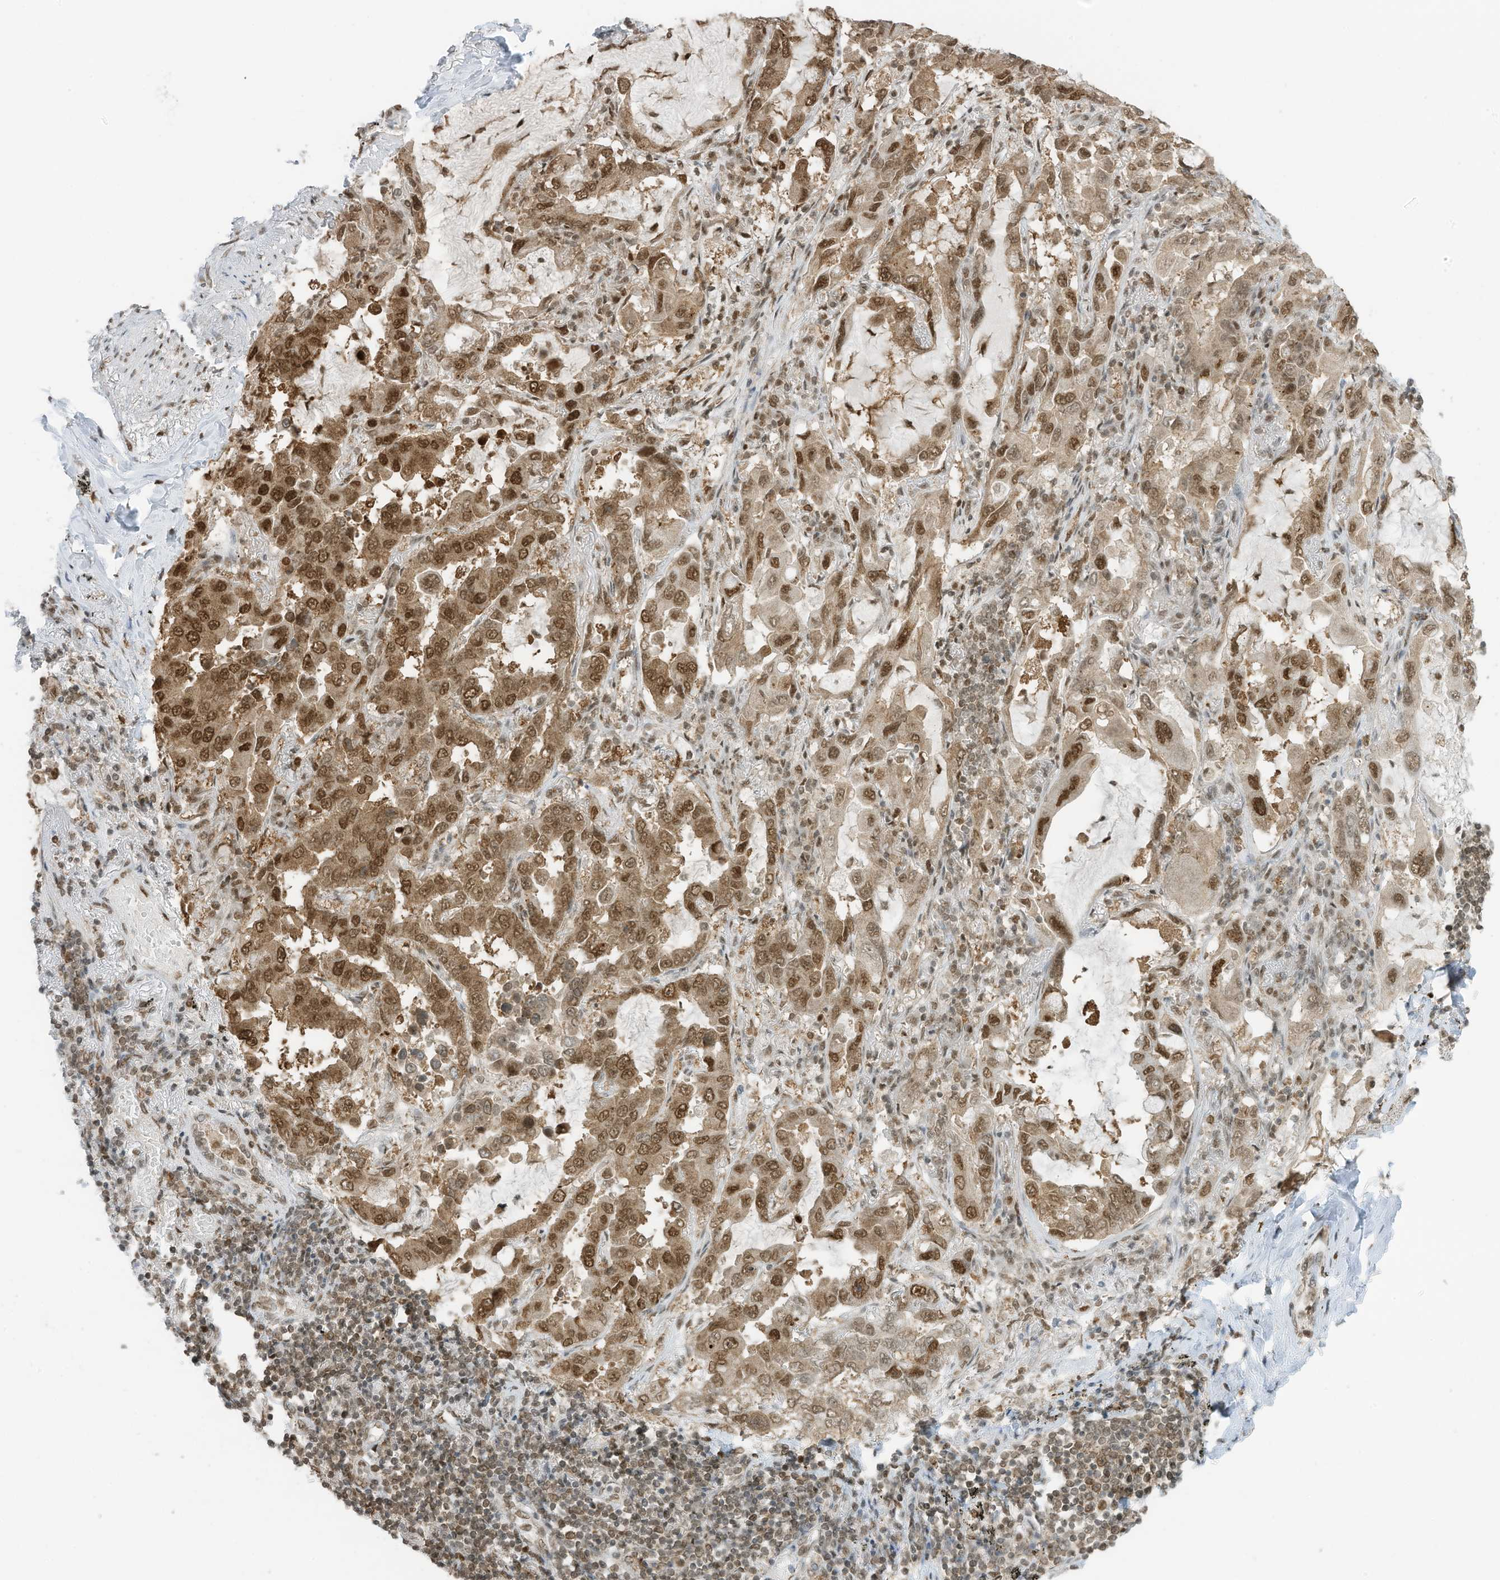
{"staining": {"intensity": "moderate", "quantity": ">75%", "location": "nuclear"}, "tissue": "lung cancer", "cell_type": "Tumor cells", "image_type": "cancer", "snomed": [{"axis": "morphology", "description": "Adenocarcinoma, NOS"}, {"axis": "topography", "description": "Lung"}], "caption": "This image shows immunohistochemistry staining of lung cancer (adenocarcinoma), with medium moderate nuclear staining in about >75% of tumor cells.", "gene": "KPNB1", "patient": {"sex": "male", "age": 64}}